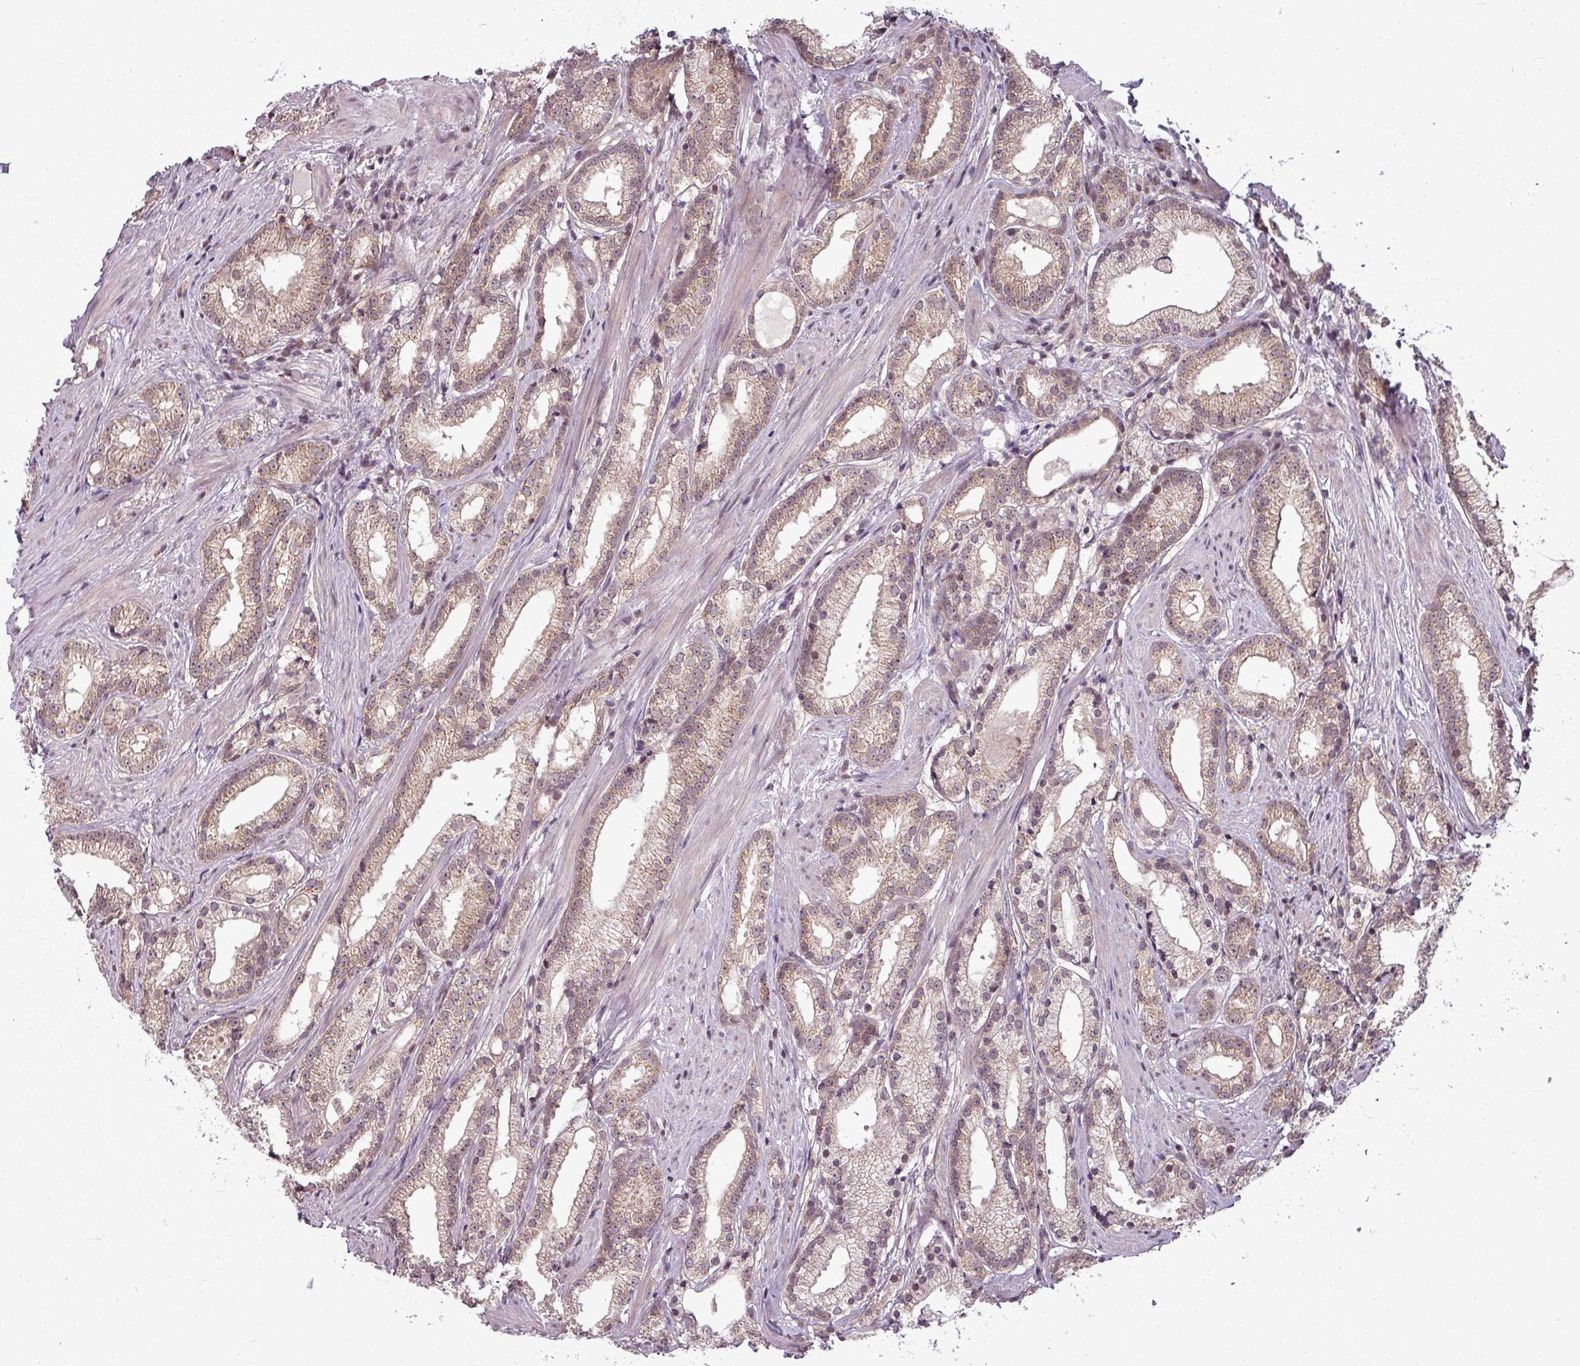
{"staining": {"intensity": "weak", "quantity": ">75%", "location": "cytoplasmic/membranous"}, "tissue": "prostate cancer", "cell_type": "Tumor cells", "image_type": "cancer", "snomed": [{"axis": "morphology", "description": "Adenocarcinoma, Low grade"}, {"axis": "topography", "description": "Prostate"}], "caption": "Adenocarcinoma (low-grade) (prostate) stained with DAB (3,3'-diaminobenzidine) immunohistochemistry (IHC) shows low levels of weak cytoplasmic/membranous positivity in approximately >75% of tumor cells.", "gene": "CLIC1", "patient": {"sex": "male", "age": 57}}